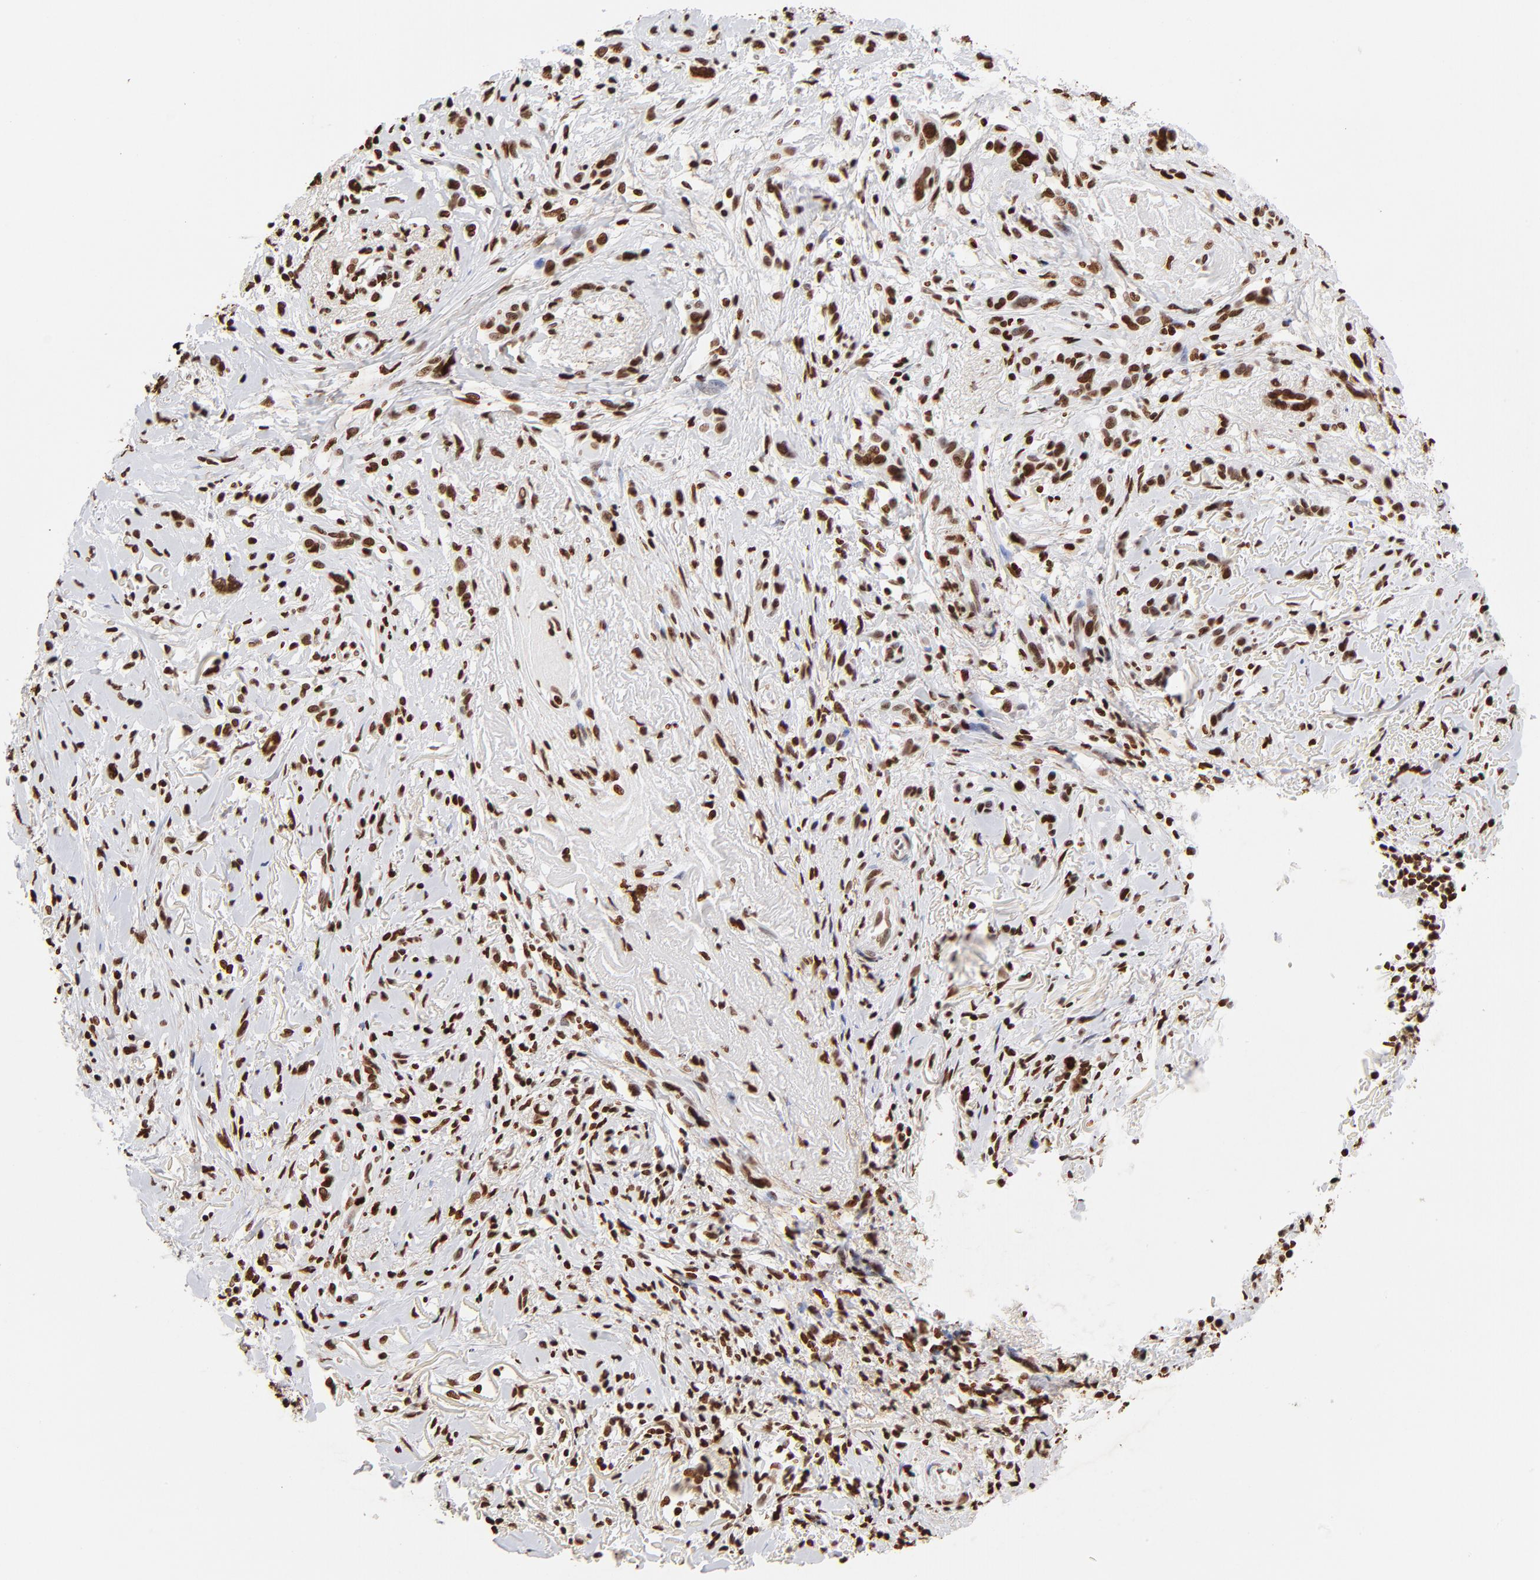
{"staining": {"intensity": "strong", "quantity": ">75%", "location": "nuclear"}, "tissue": "melanoma", "cell_type": "Tumor cells", "image_type": "cancer", "snomed": [{"axis": "morphology", "description": "Malignant melanoma, NOS"}, {"axis": "topography", "description": "Skin"}], "caption": "This histopathology image exhibits IHC staining of melanoma, with high strong nuclear expression in about >75% of tumor cells.", "gene": "FBH1", "patient": {"sex": "male", "age": 91}}